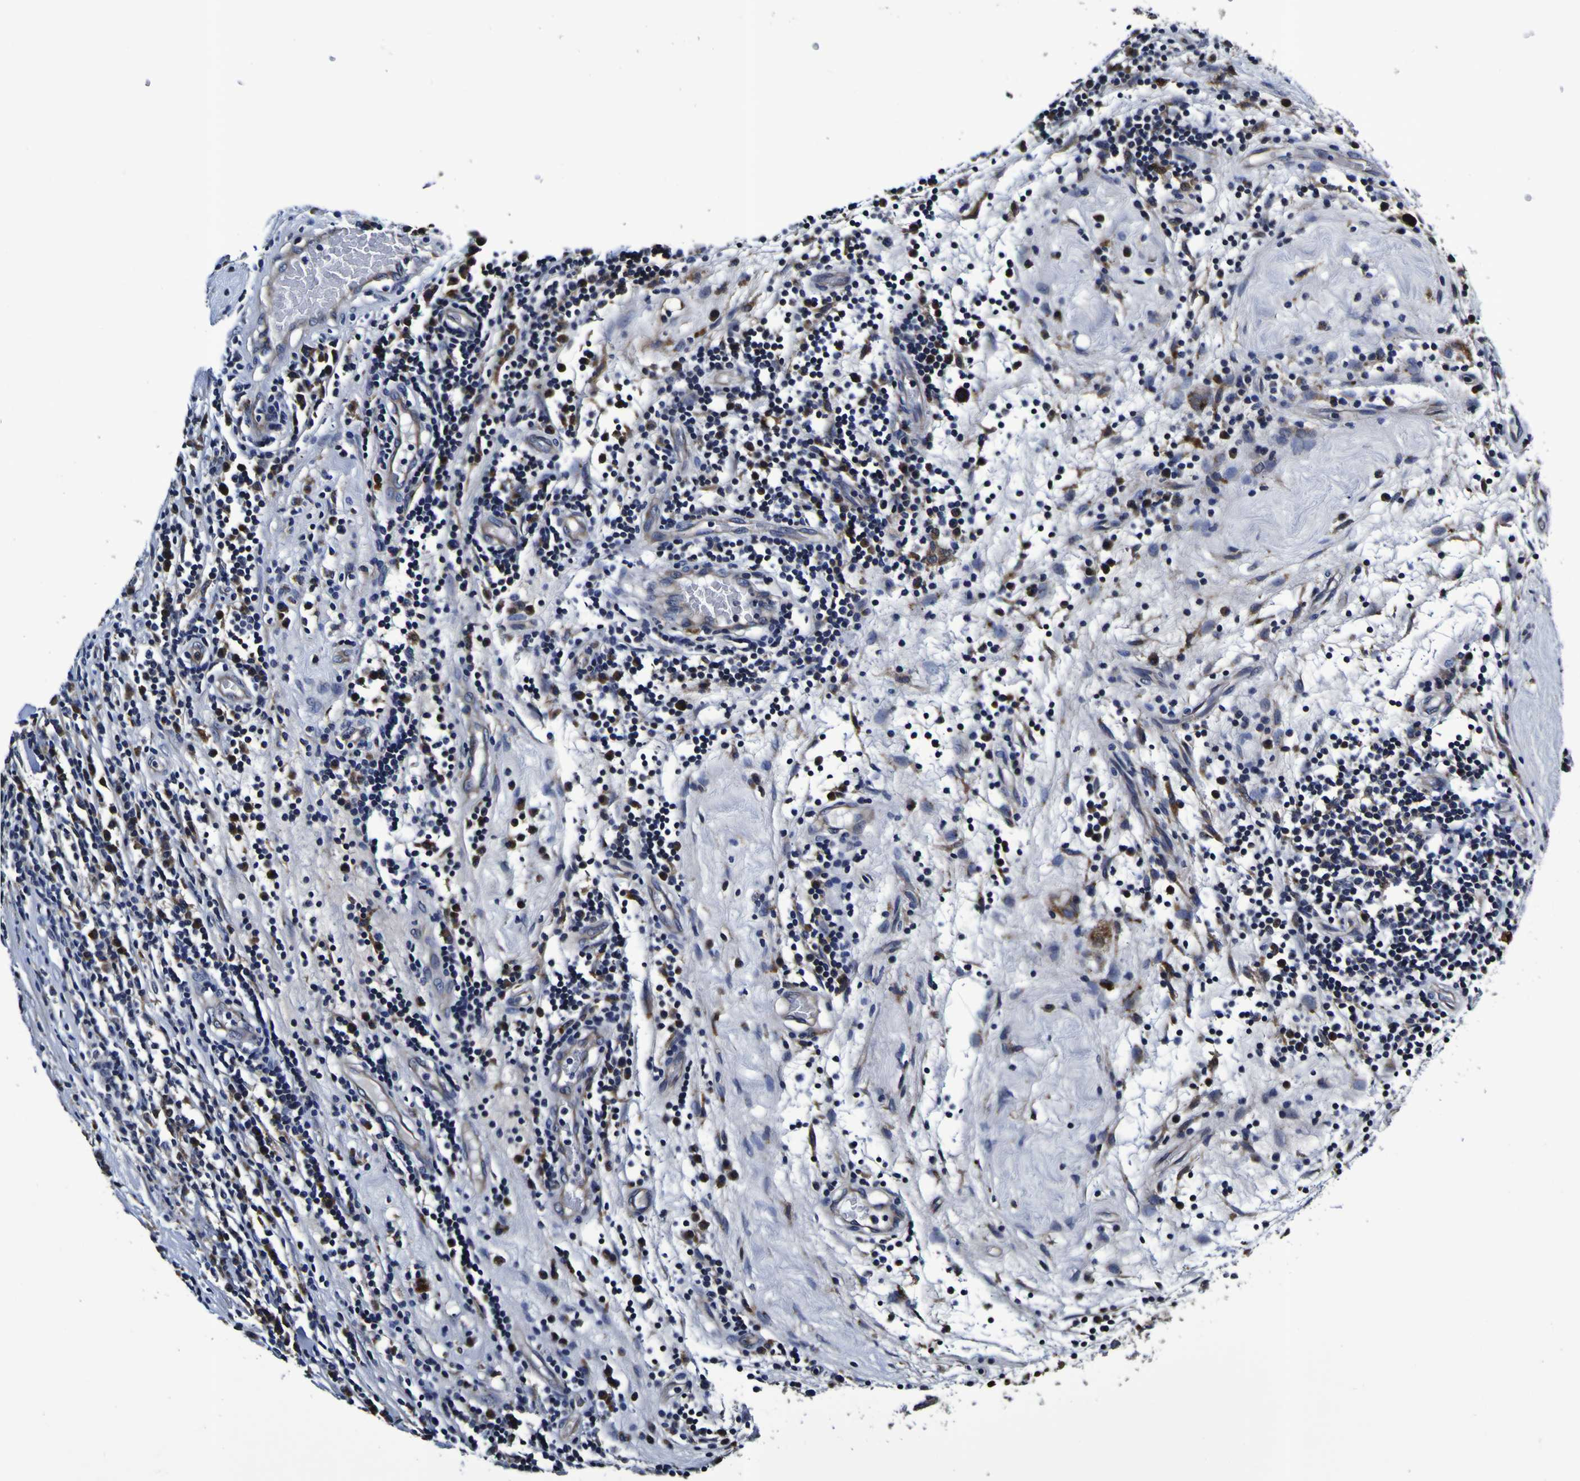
{"staining": {"intensity": "negative", "quantity": "none", "location": "none"}, "tissue": "testis cancer", "cell_type": "Tumor cells", "image_type": "cancer", "snomed": [{"axis": "morphology", "description": "Seminoma, NOS"}, {"axis": "topography", "description": "Testis"}], "caption": "The immunohistochemistry histopathology image has no significant staining in tumor cells of testis seminoma tissue.", "gene": "GPX1", "patient": {"sex": "male", "age": 43}}